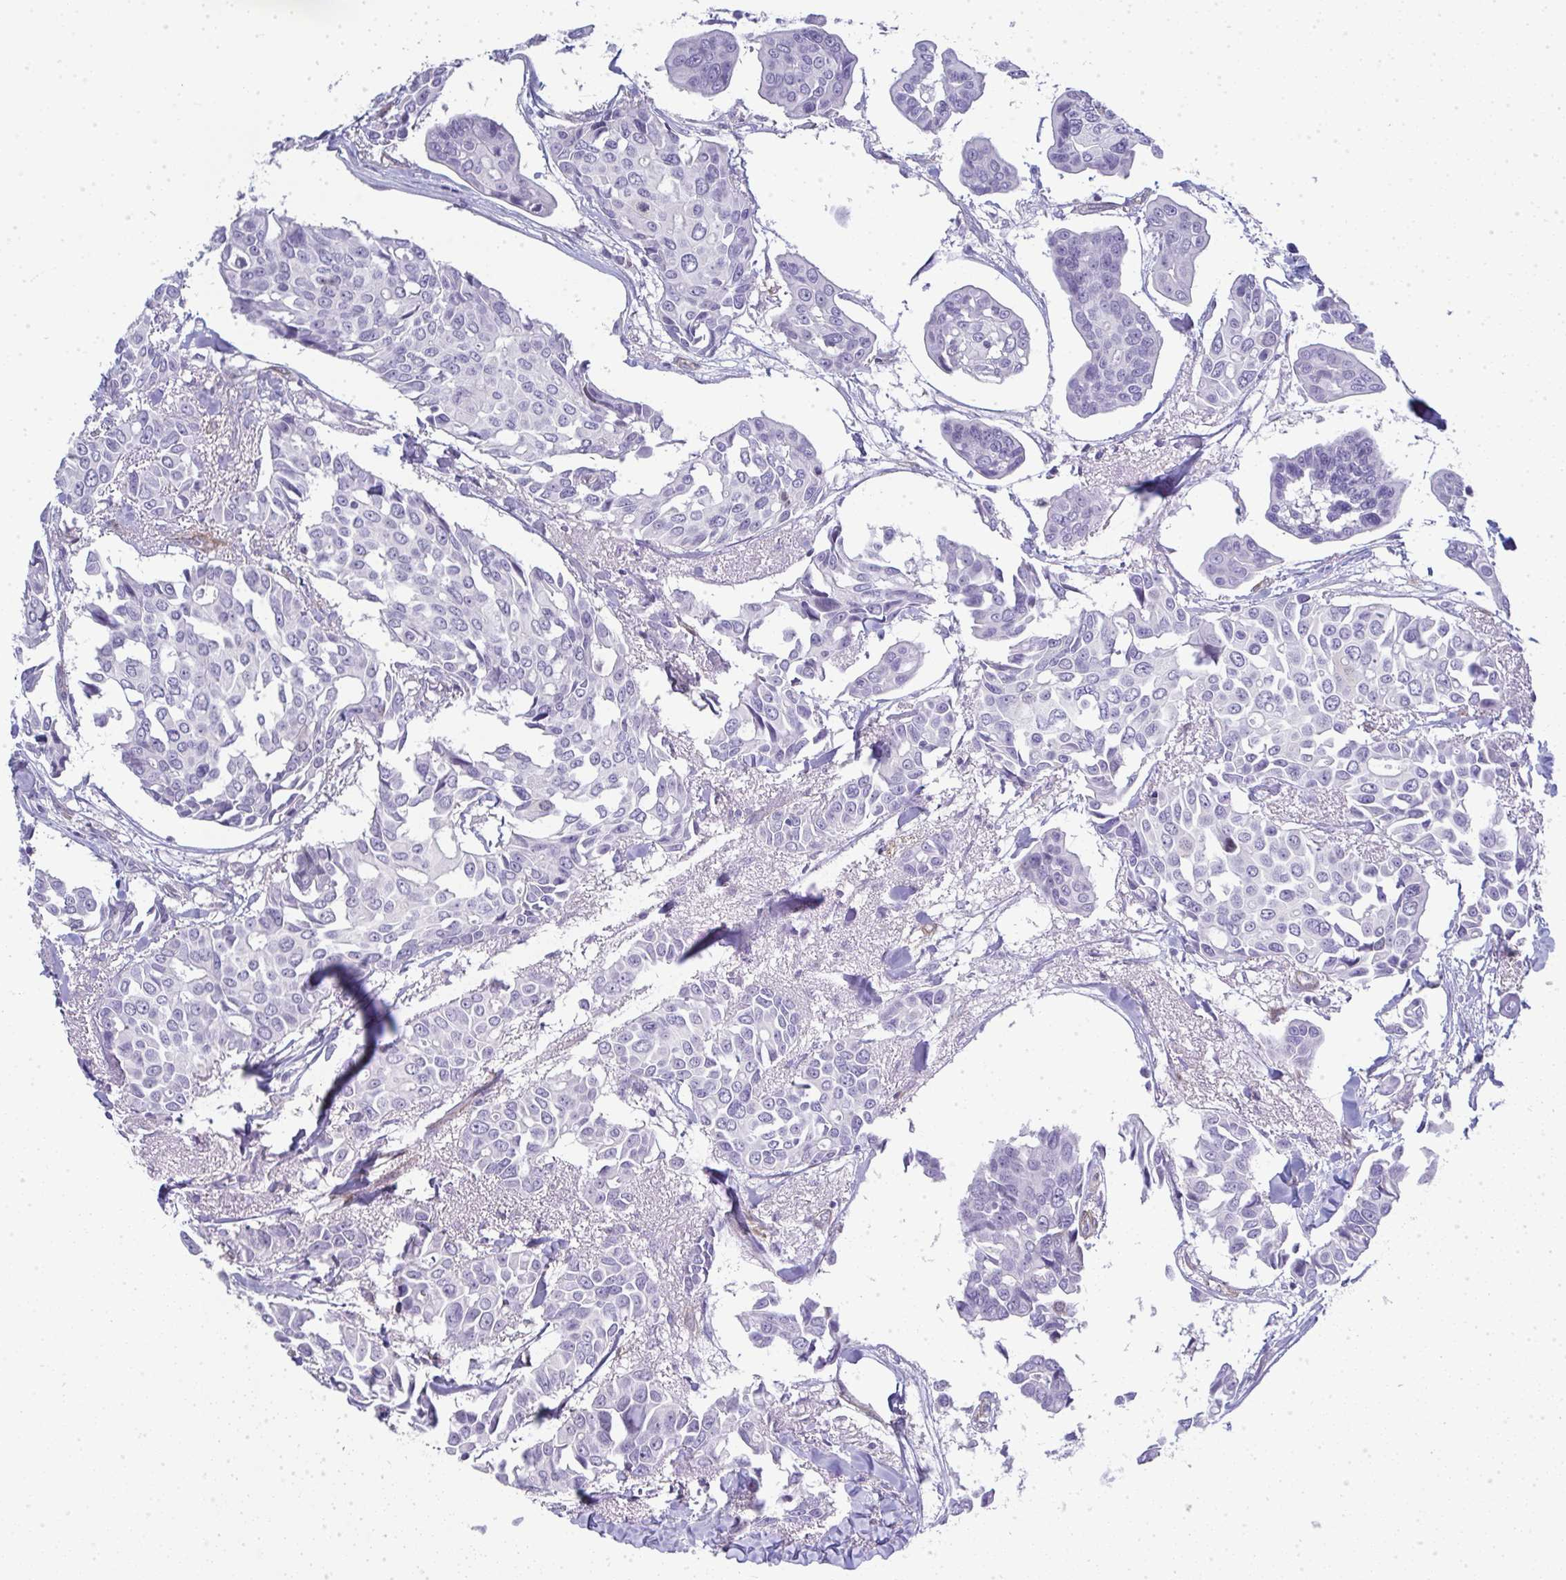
{"staining": {"intensity": "negative", "quantity": "none", "location": "none"}, "tissue": "breast cancer", "cell_type": "Tumor cells", "image_type": "cancer", "snomed": [{"axis": "morphology", "description": "Duct carcinoma"}, {"axis": "topography", "description": "Breast"}], "caption": "Immunohistochemical staining of invasive ductal carcinoma (breast) reveals no significant positivity in tumor cells.", "gene": "UBE2S", "patient": {"sex": "female", "age": 54}}